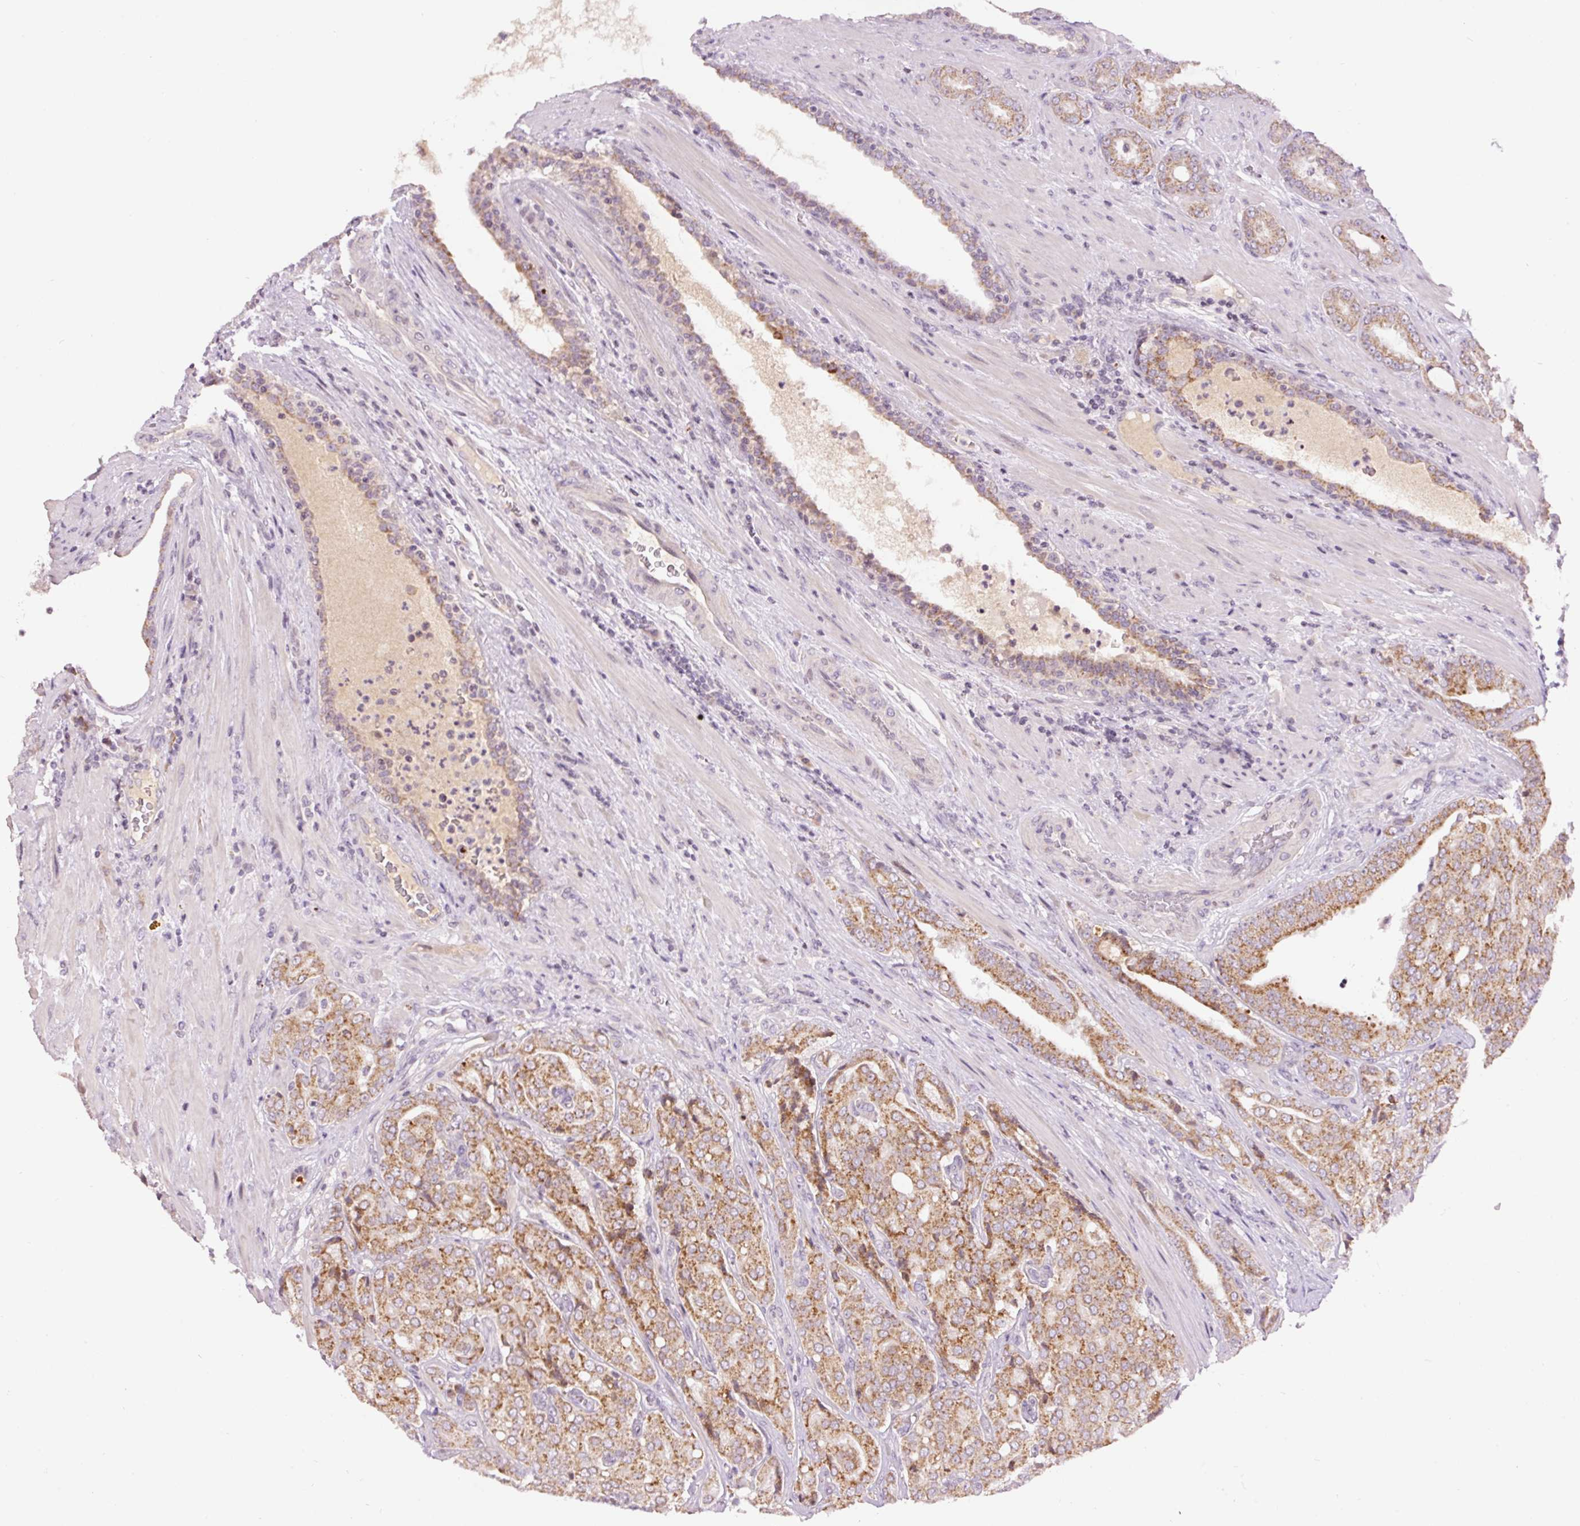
{"staining": {"intensity": "moderate", "quantity": ">75%", "location": "cytoplasmic/membranous"}, "tissue": "prostate cancer", "cell_type": "Tumor cells", "image_type": "cancer", "snomed": [{"axis": "morphology", "description": "Adenocarcinoma, High grade"}, {"axis": "topography", "description": "Prostate"}], "caption": "High-grade adenocarcinoma (prostate) tissue shows moderate cytoplasmic/membranous positivity in approximately >75% of tumor cells, visualized by immunohistochemistry.", "gene": "ABHD11", "patient": {"sex": "male", "age": 68}}